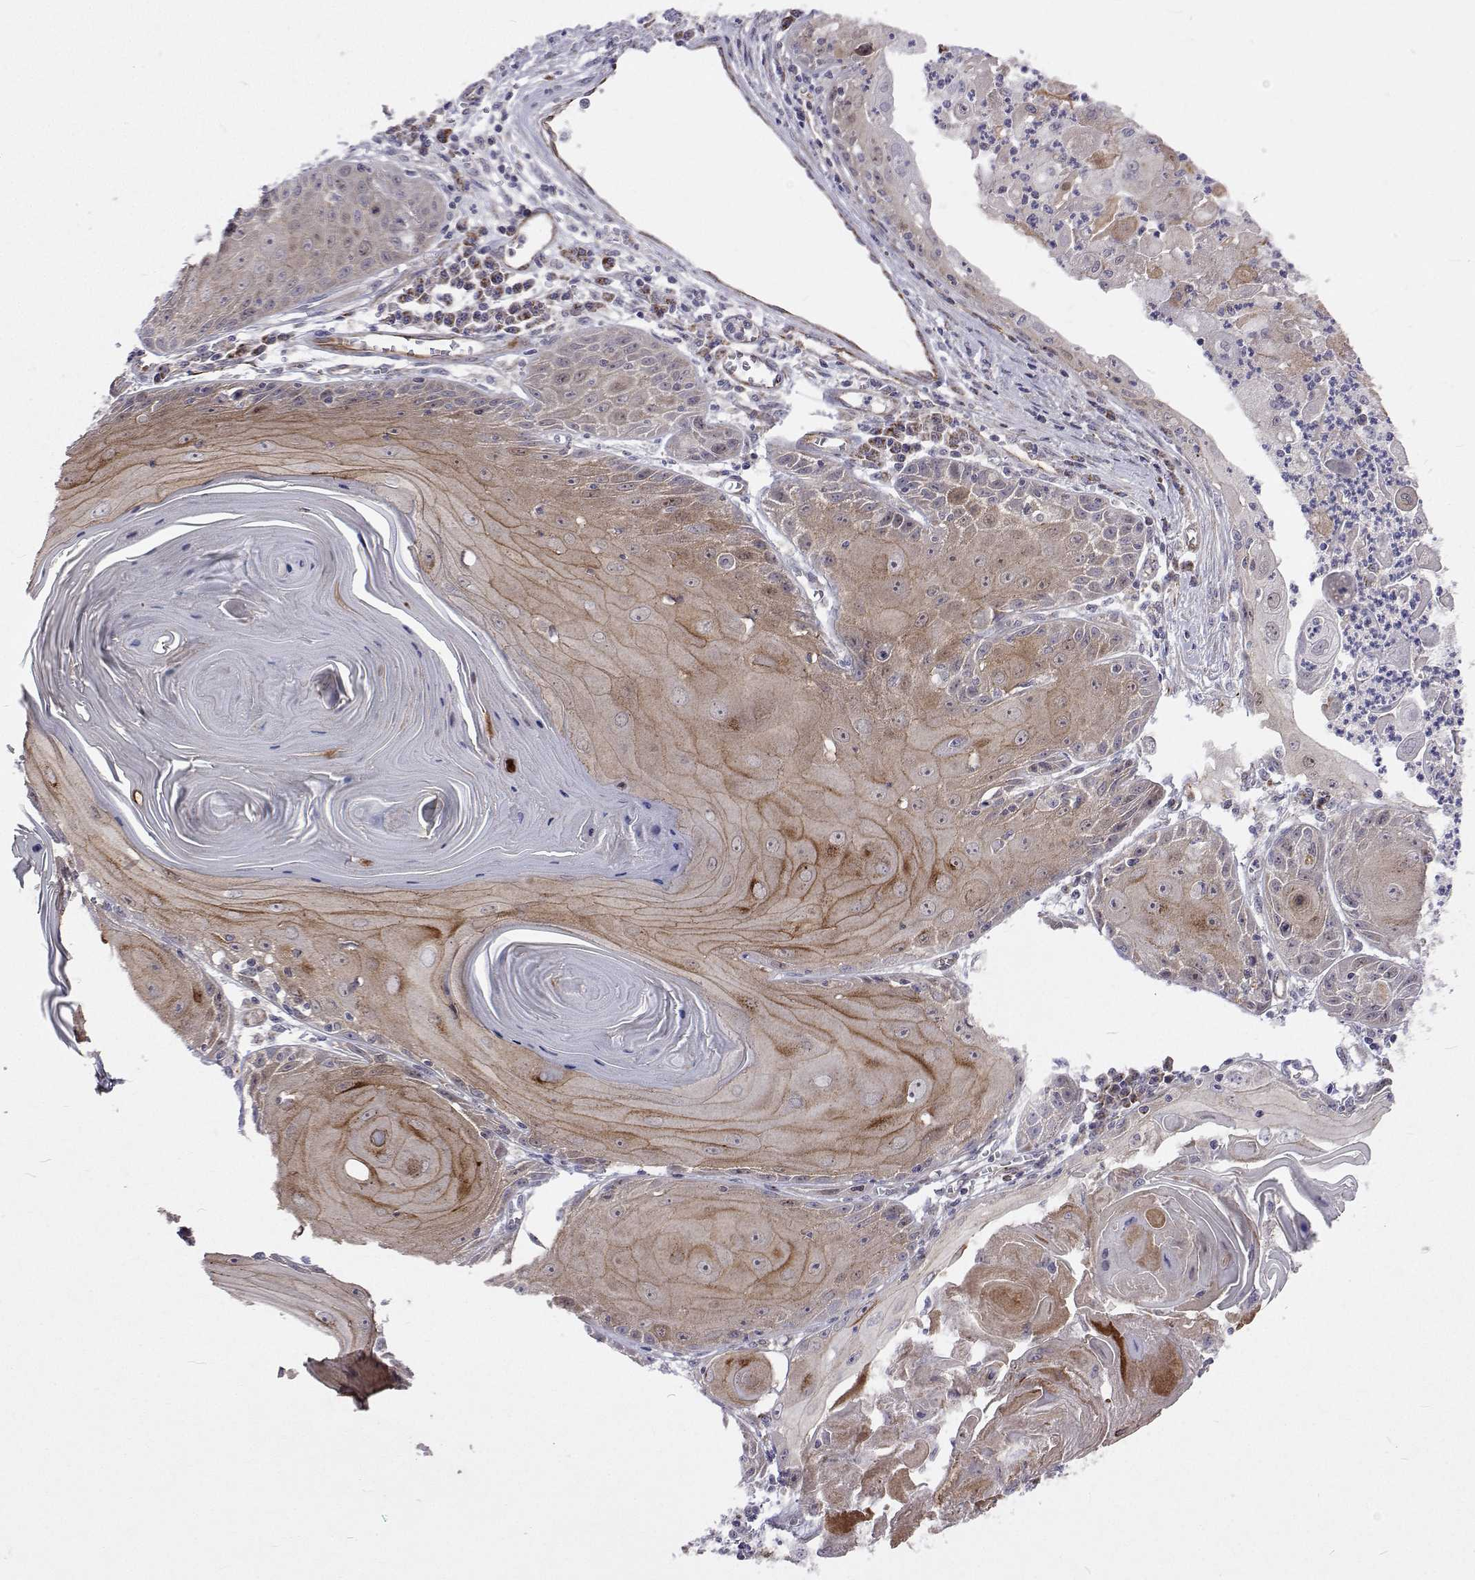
{"staining": {"intensity": "weak", "quantity": "25%-75%", "location": "cytoplasmic/membranous"}, "tissue": "skin cancer", "cell_type": "Tumor cells", "image_type": "cancer", "snomed": [{"axis": "morphology", "description": "Squamous cell carcinoma, NOS"}, {"axis": "topography", "description": "Skin"}, {"axis": "topography", "description": "Vulva"}], "caption": "Protein staining exhibits weak cytoplasmic/membranous positivity in approximately 25%-75% of tumor cells in skin cancer (squamous cell carcinoma).", "gene": "DHTKD1", "patient": {"sex": "female", "age": 85}}